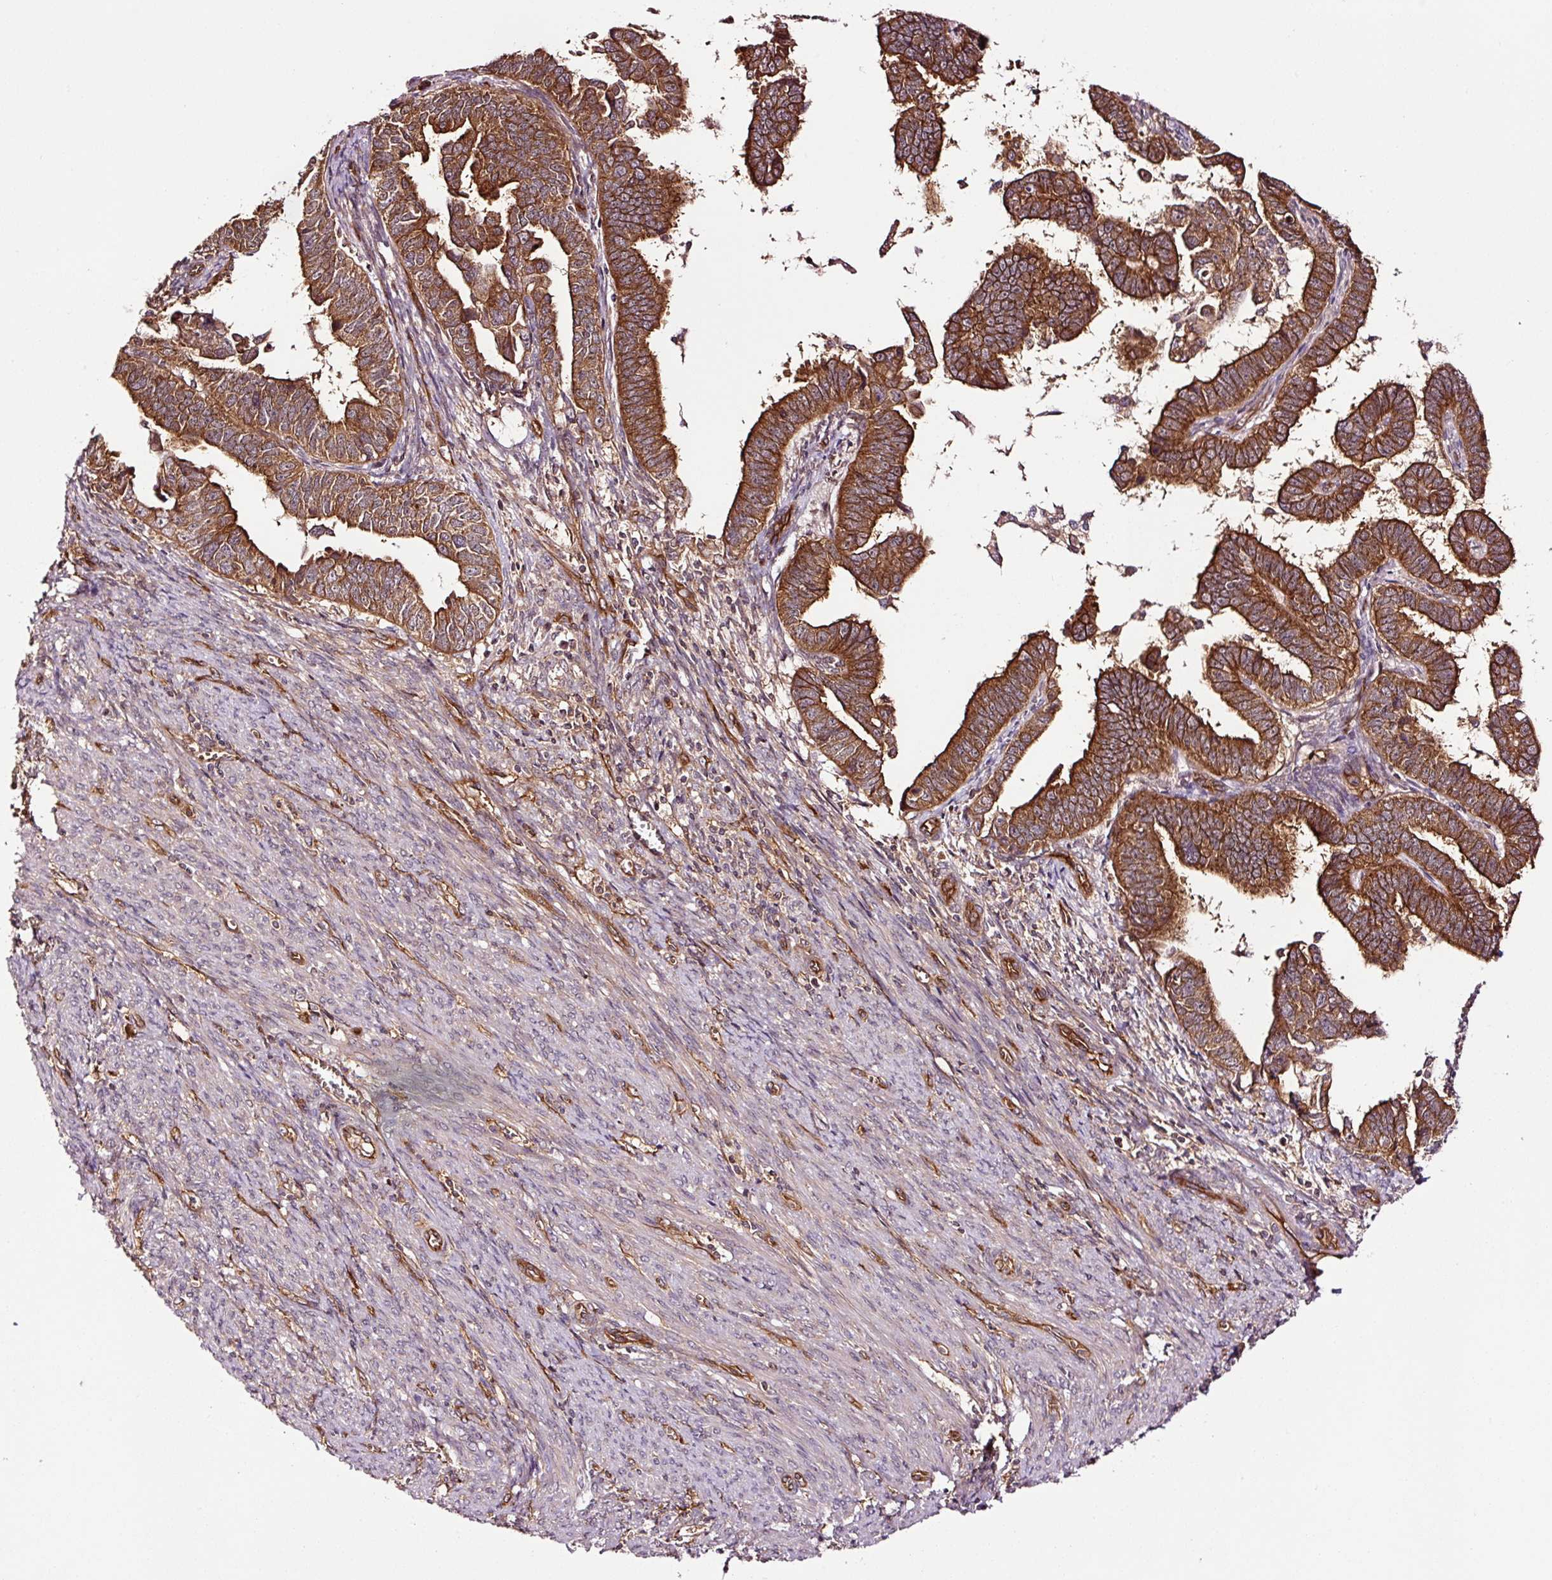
{"staining": {"intensity": "strong", "quantity": ">75%", "location": "cytoplasmic/membranous"}, "tissue": "endometrial cancer", "cell_type": "Tumor cells", "image_type": "cancer", "snomed": [{"axis": "morphology", "description": "Adenocarcinoma, NOS"}, {"axis": "topography", "description": "Endometrium"}], "caption": "The immunohistochemical stain labels strong cytoplasmic/membranous staining in tumor cells of endometrial cancer (adenocarcinoma) tissue.", "gene": "METAP1", "patient": {"sex": "female", "age": 75}}